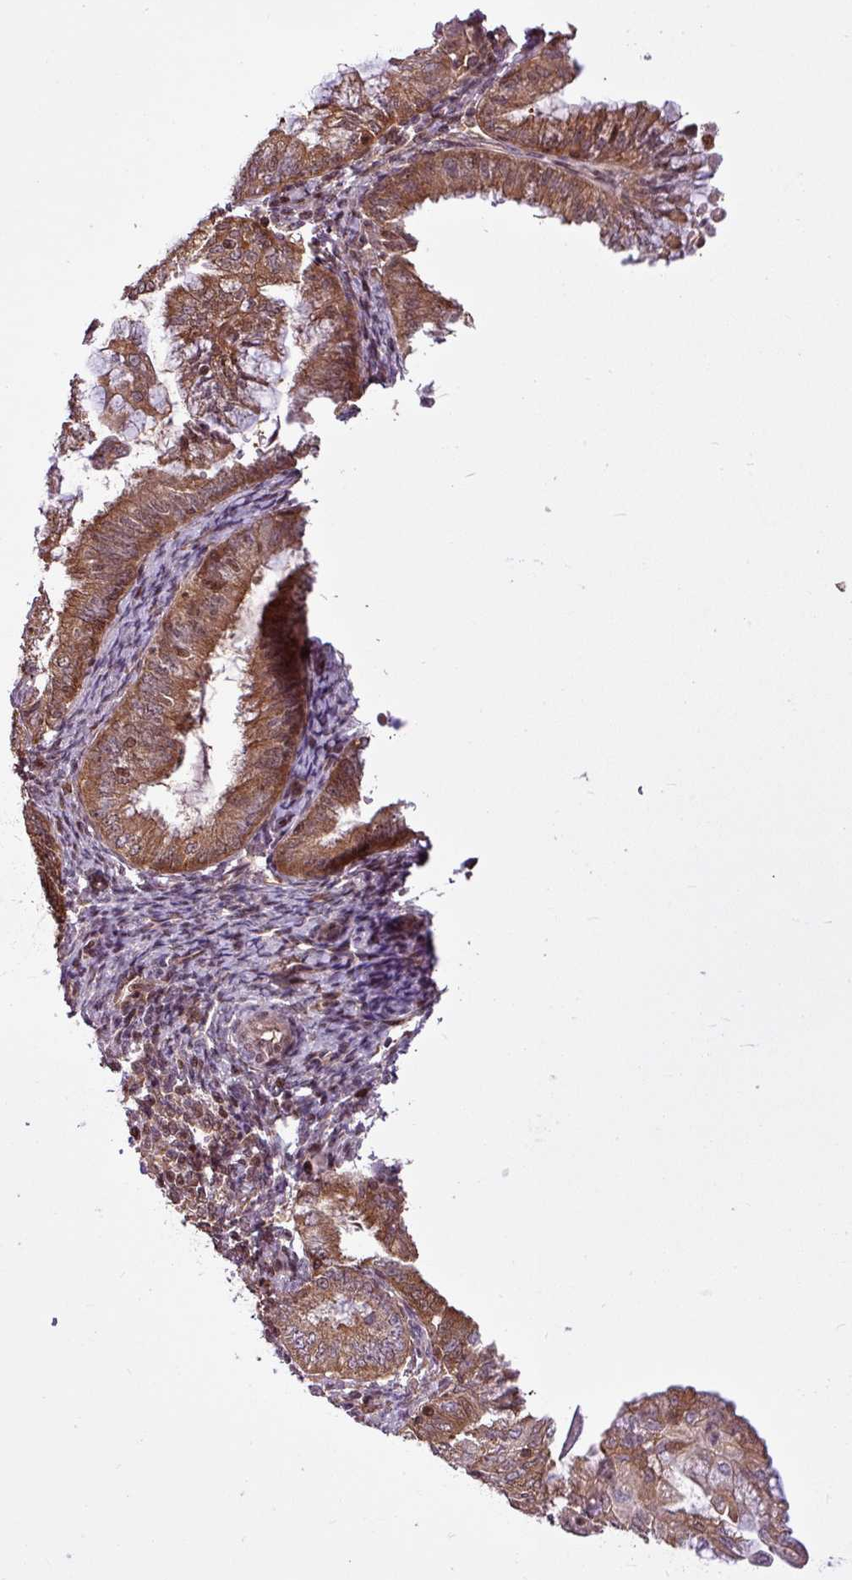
{"staining": {"intensity": "moderate", "quantity": ">75%", "location": "cytoplasmic/membranous,nuclear"}, "tissue": "endometrial cancer", "cell_type": "Tumor cells", "image_type": "cancer", "snomed": [{"axis": "morphology", "description": "Adenocarcinoma, NOS"}, {"axis": "topography", "description": "Endometrium"}], "caption": "Immunohistochemical staining of human endometrial cancer reveals medium levels of moderate cytoplasmic/membranous and nuclear staining in about >75% of tumor cells.", "gene": "ITPKC", "patient": {"sex": "female", "age": 55}}